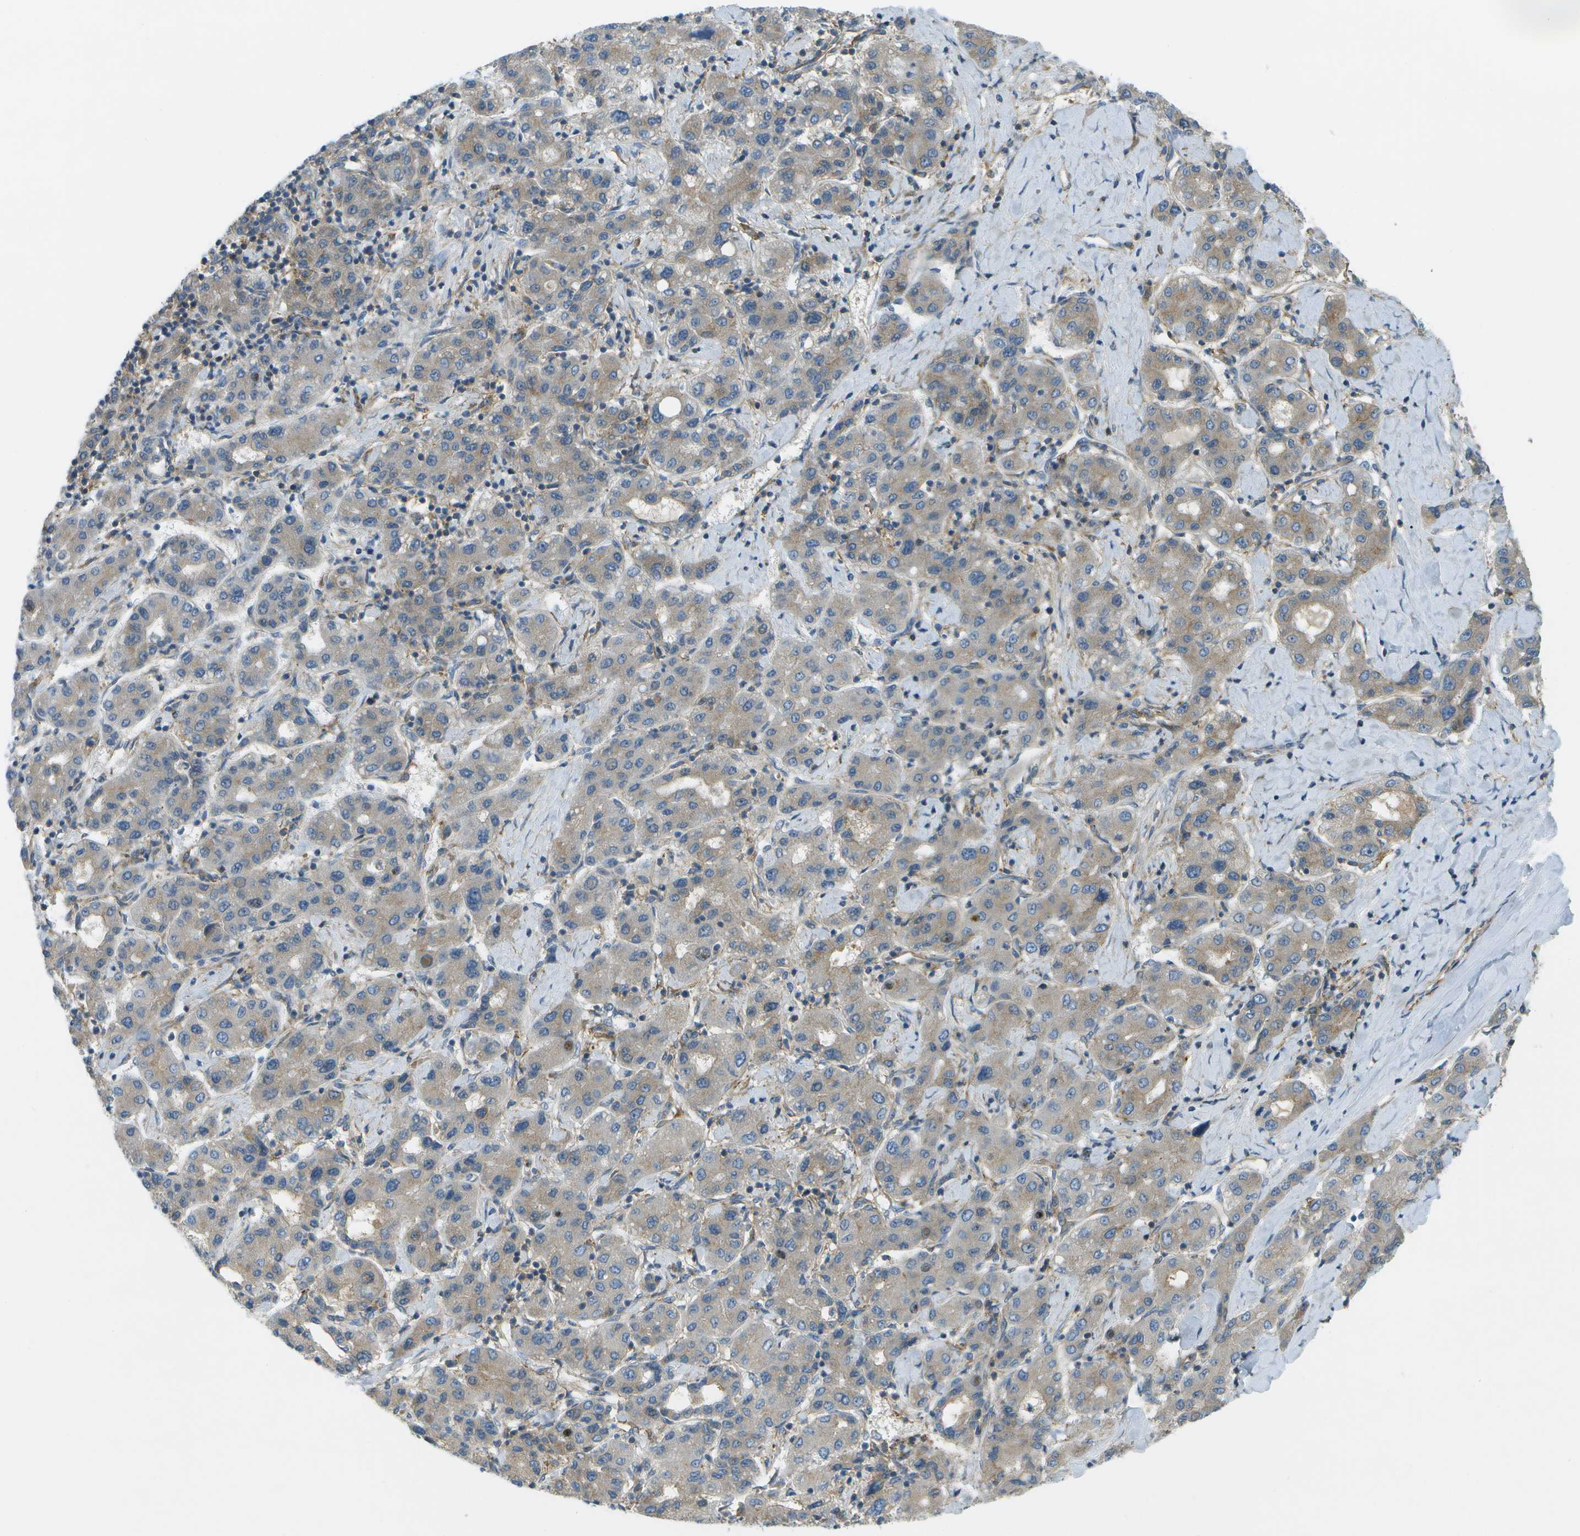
{"staining": {"intensity": "weak", "quantity": "<25%", "location": "cytoplasmic/membranous"}, "tissue": "liver cancer", "cell_type": "Tumor cells", "image_type": "cancer", "snomed": [{"axis": "morphology", "description": "Carcinoma, Hepatocellular, NOS"}, {"axis": "topography", "description": "Liver"}], "caption": "A high-resolution micrograph shows immunohistochemistry staining of liver hepatocellular carcinoma, which shows no significant staining in tumor cells.", "gene": "WNK2", "patient": {"sex": "male", "age": 65}}